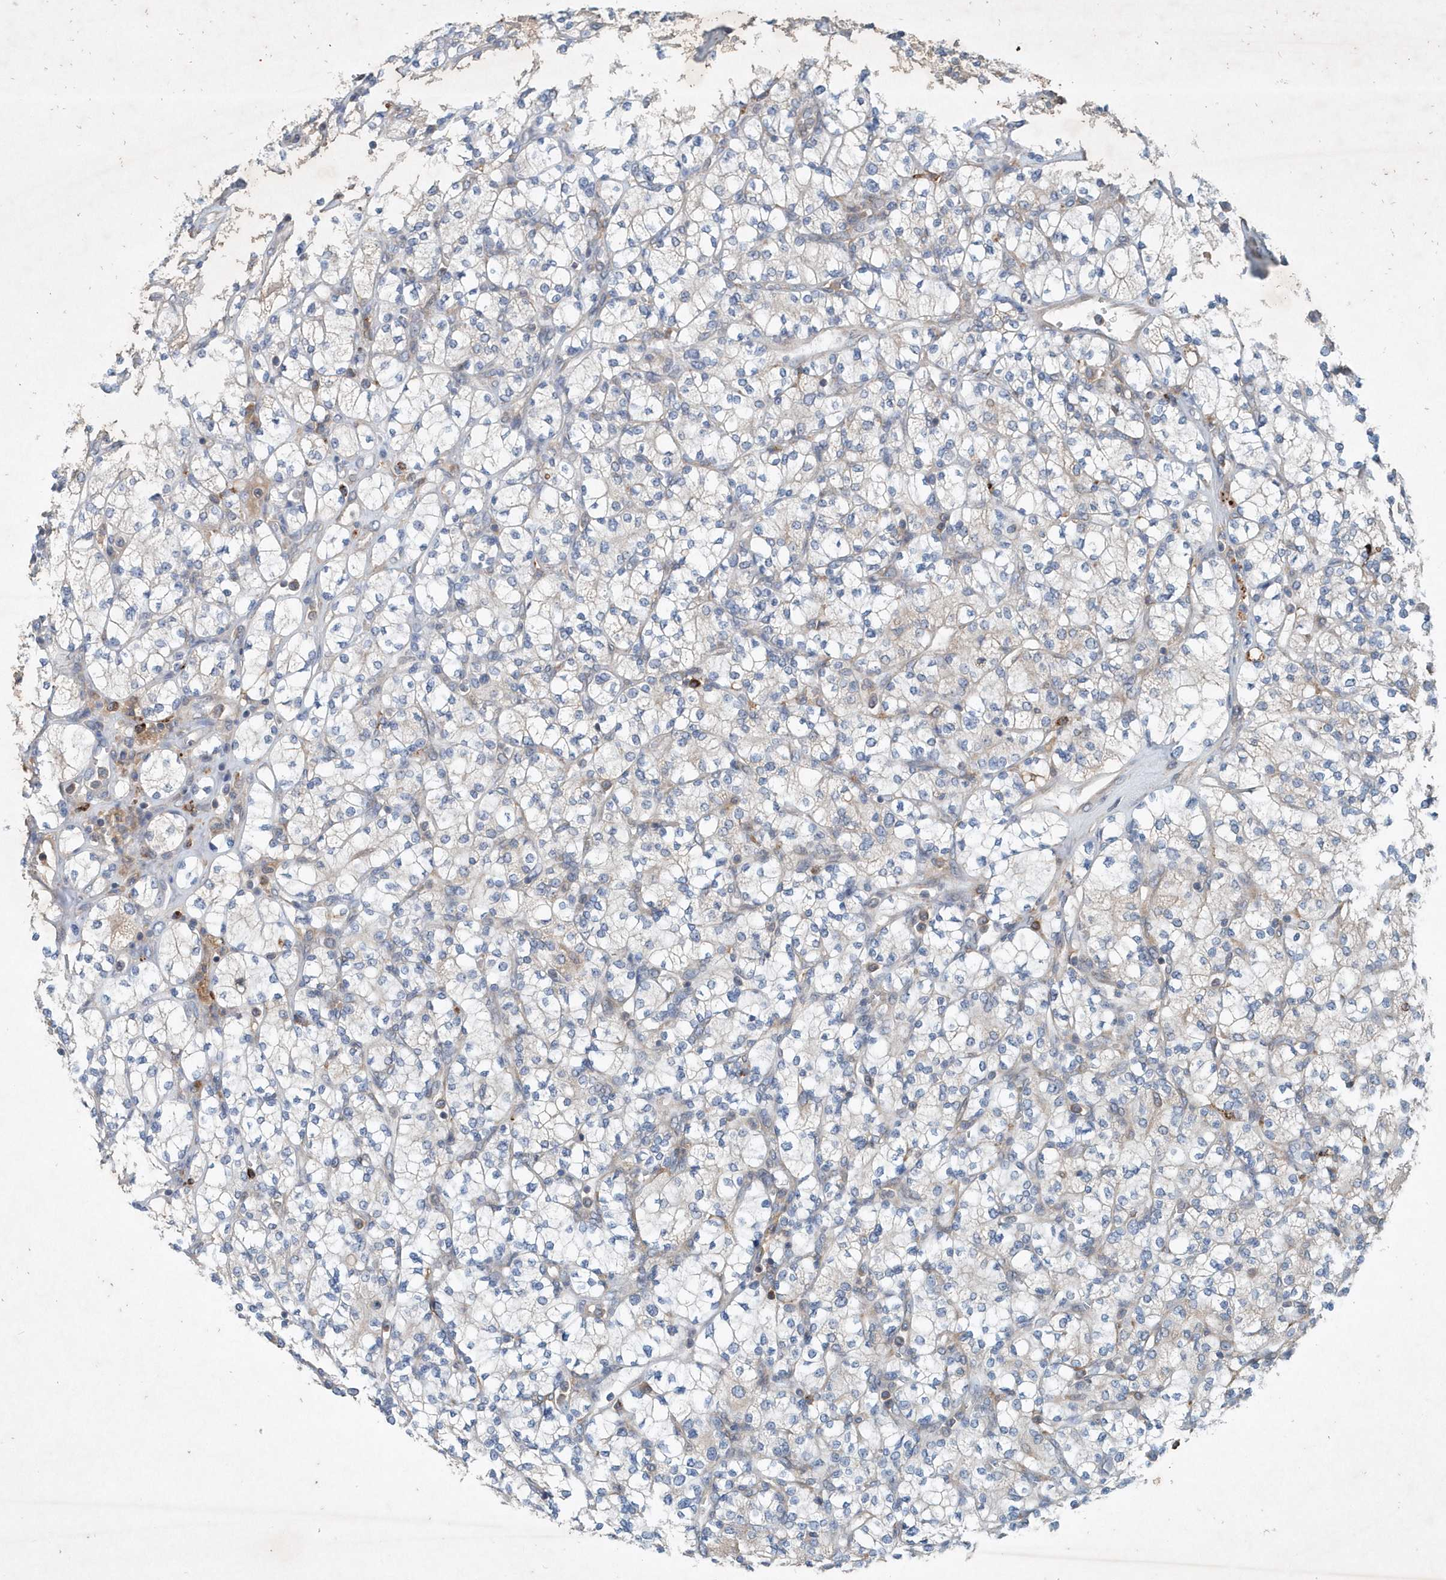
{"staining": {"intensity": "negative", "quantity": "none", "location": "none"}, "tissue": "renal cancer", "cell_type": "Tumor cells", "image_type": "cancer", "snomed": [{"axis": "morphology", "description": "Adenocarcinoma, NOS"}, {"axis": "topography", "description": "Kidney"}], "caption": "Immunohistochemistry micrograph of renal cancer (adenocarcinoma) stained for a protein (brown), which exhibits no expression in tumor cells. The staining was performed using DAB (3,3'-diaminobenzidine) to visualize the protein expression in brown, while the nuclei were stained in blue with hematoxylin (Magnification: 20x).", "gene": "P2RY10", "patient": {"sex": "male", "age": 77}}